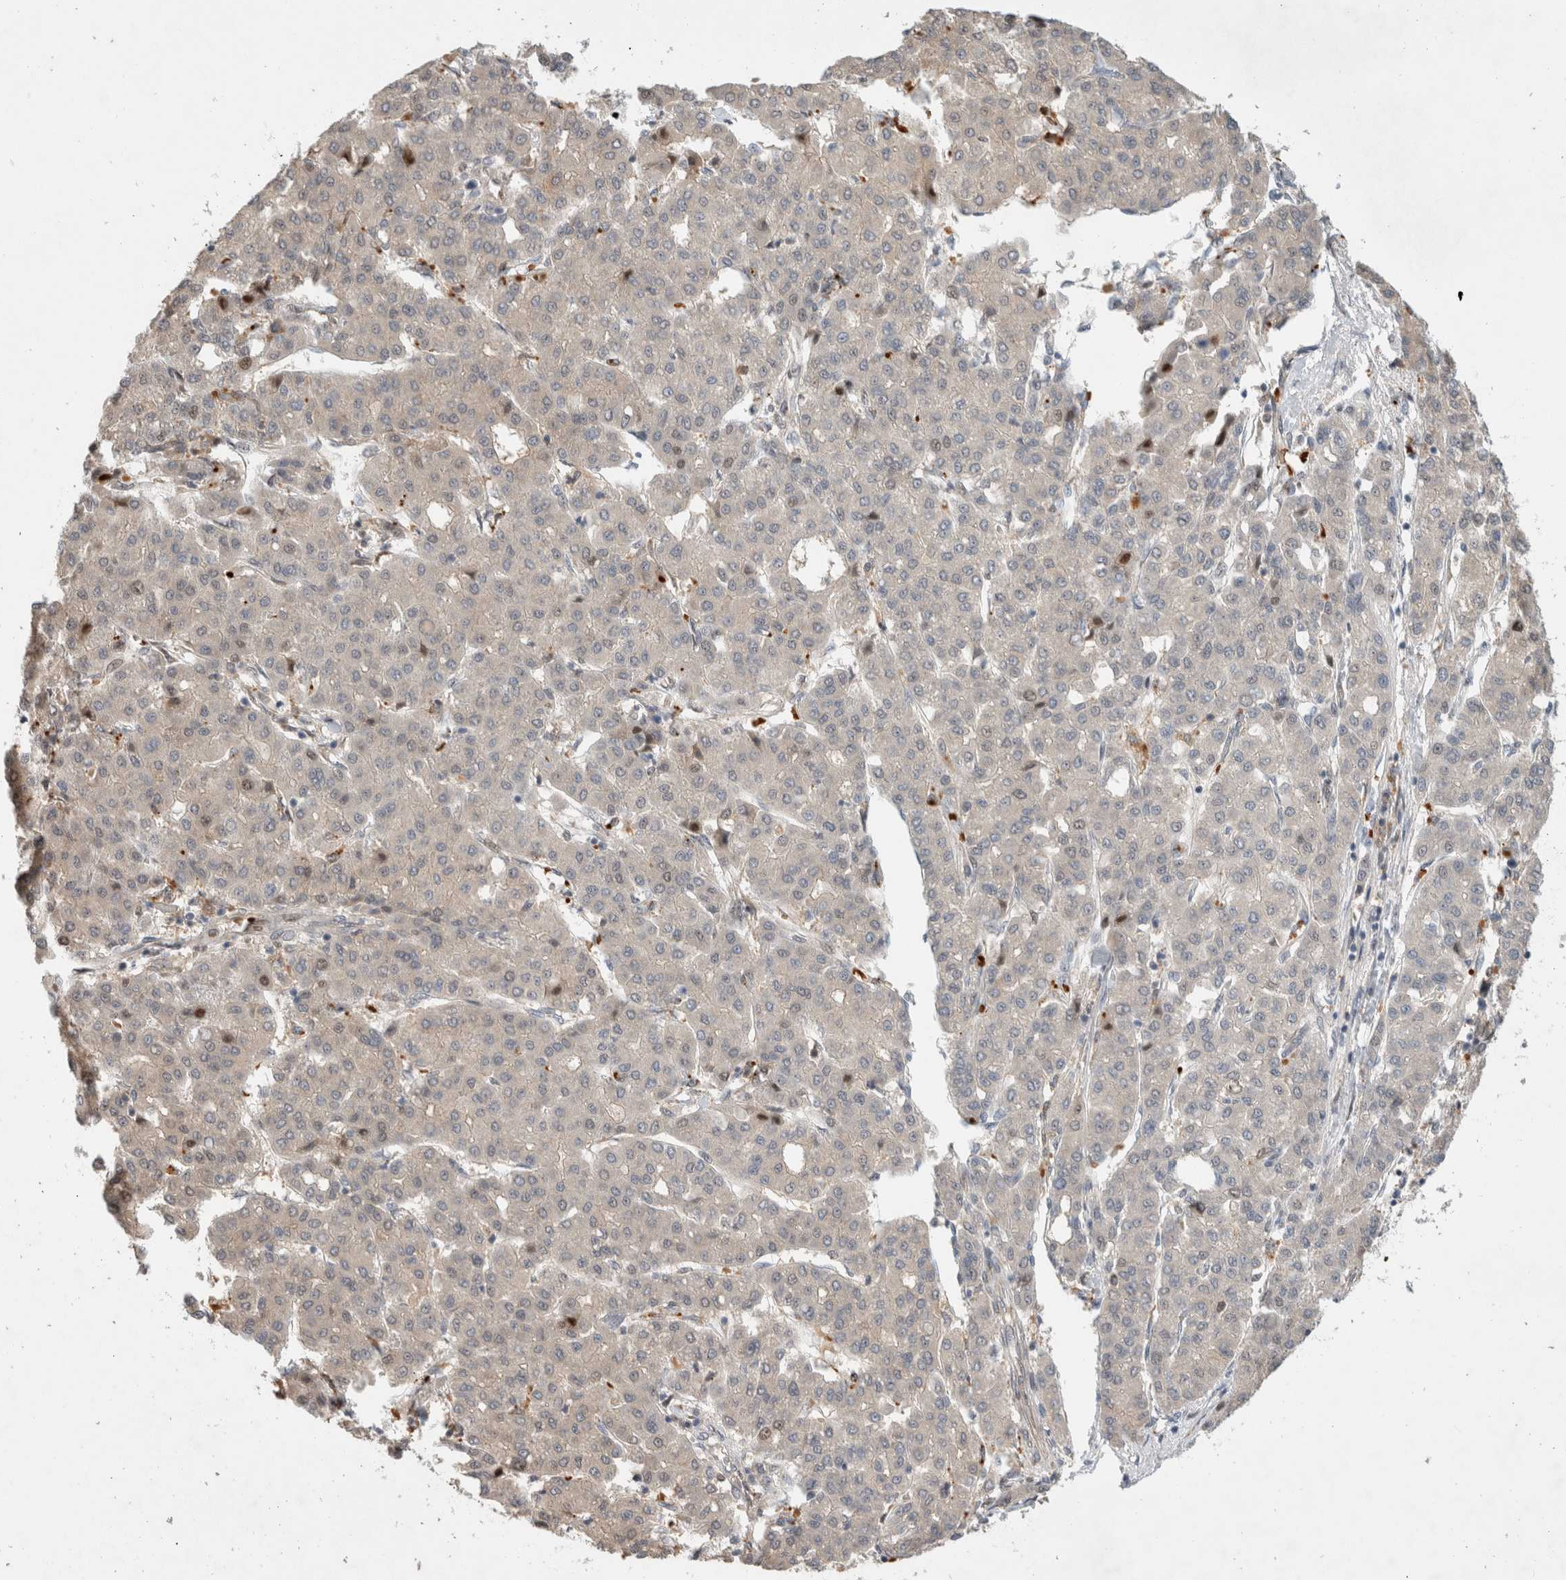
{"staining": {"intensity": "negative", "quantity": "none", "location": "none"}, "tissue": "liver cancer", "cell_type": "Tumor cells", "image_type": "cancer", "snomed": [{"axis": "morphology", "description": "Carcinoma, Hepatocellular, NOS"}, {"axis": "topography", "description": "Liver"}], "caption": "IHC histopathology image of human liver hepatocellular carcinoma stained for a protein (brown), which displays no staining in tumor cells. The staining is performed using DAB (3,3'-diaminobenzidine) brown chromogen with nuclei counter-stained in using hematoxylin.", "gene": "OTUD6B", "patient": {"sex": "male", "age": 65}}